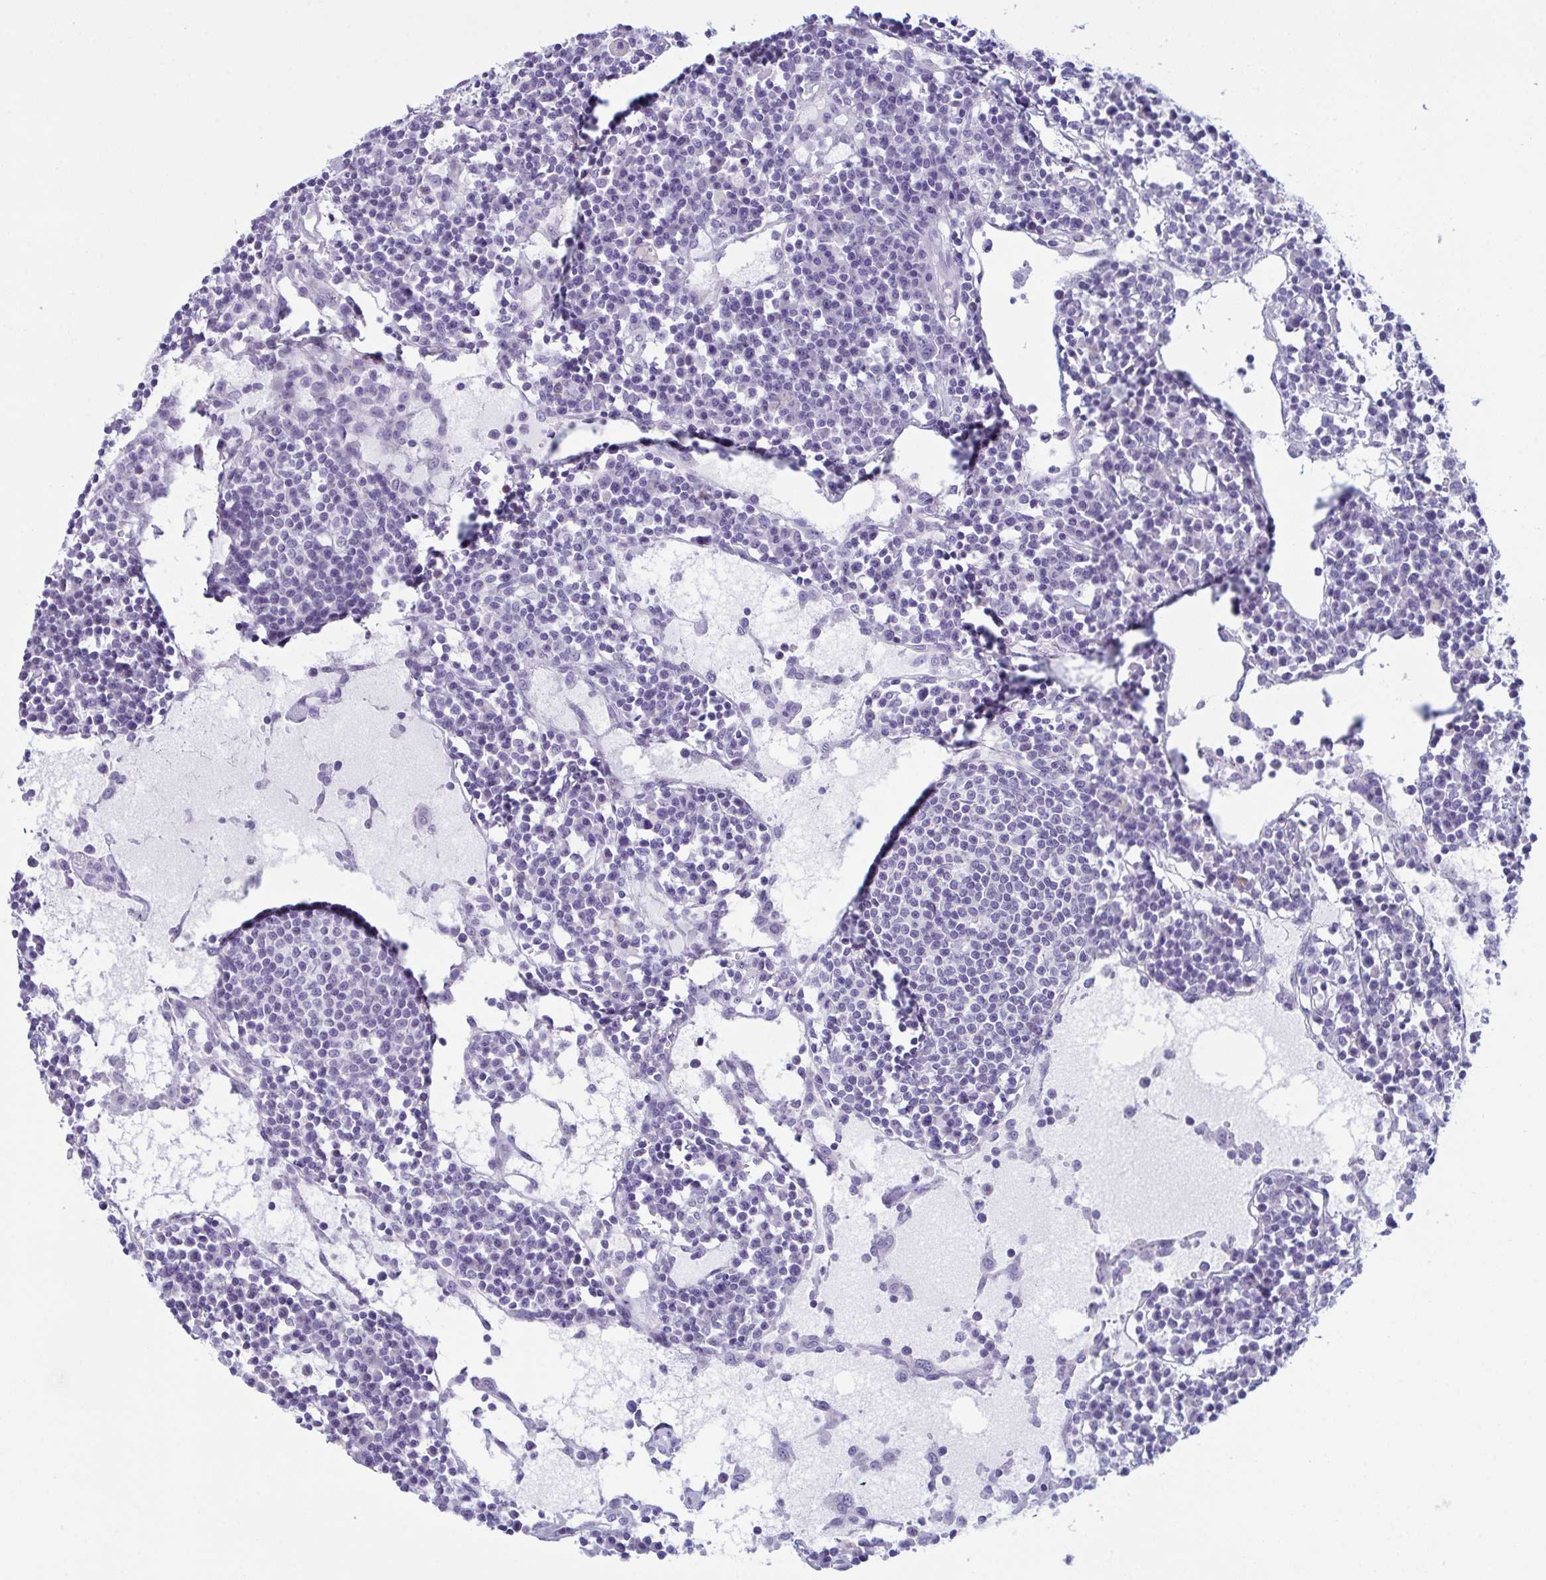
{"staining": {"intensity": "negative", "quantity": "none", "location": "none"}, "tissue": "lymph node", "cell_type": "Germinal center cells", "image_type": "normal", "snomed": [{"axis": "morphology", "description": "Normal tissue, NOS"}, {"axis": "topography", "description": "Lymph node"}], "caption": "Immunohistochemical staining of unremarkable human lymph node demonstrates no significant expression in germinal center cells. (DAB (3,3'-diaminobenzidine) immunohistochemistry (IHC) with hematoxylin counter stain).", "gene": "BBS1", "patient": {"sex": "female", "age": 78}}